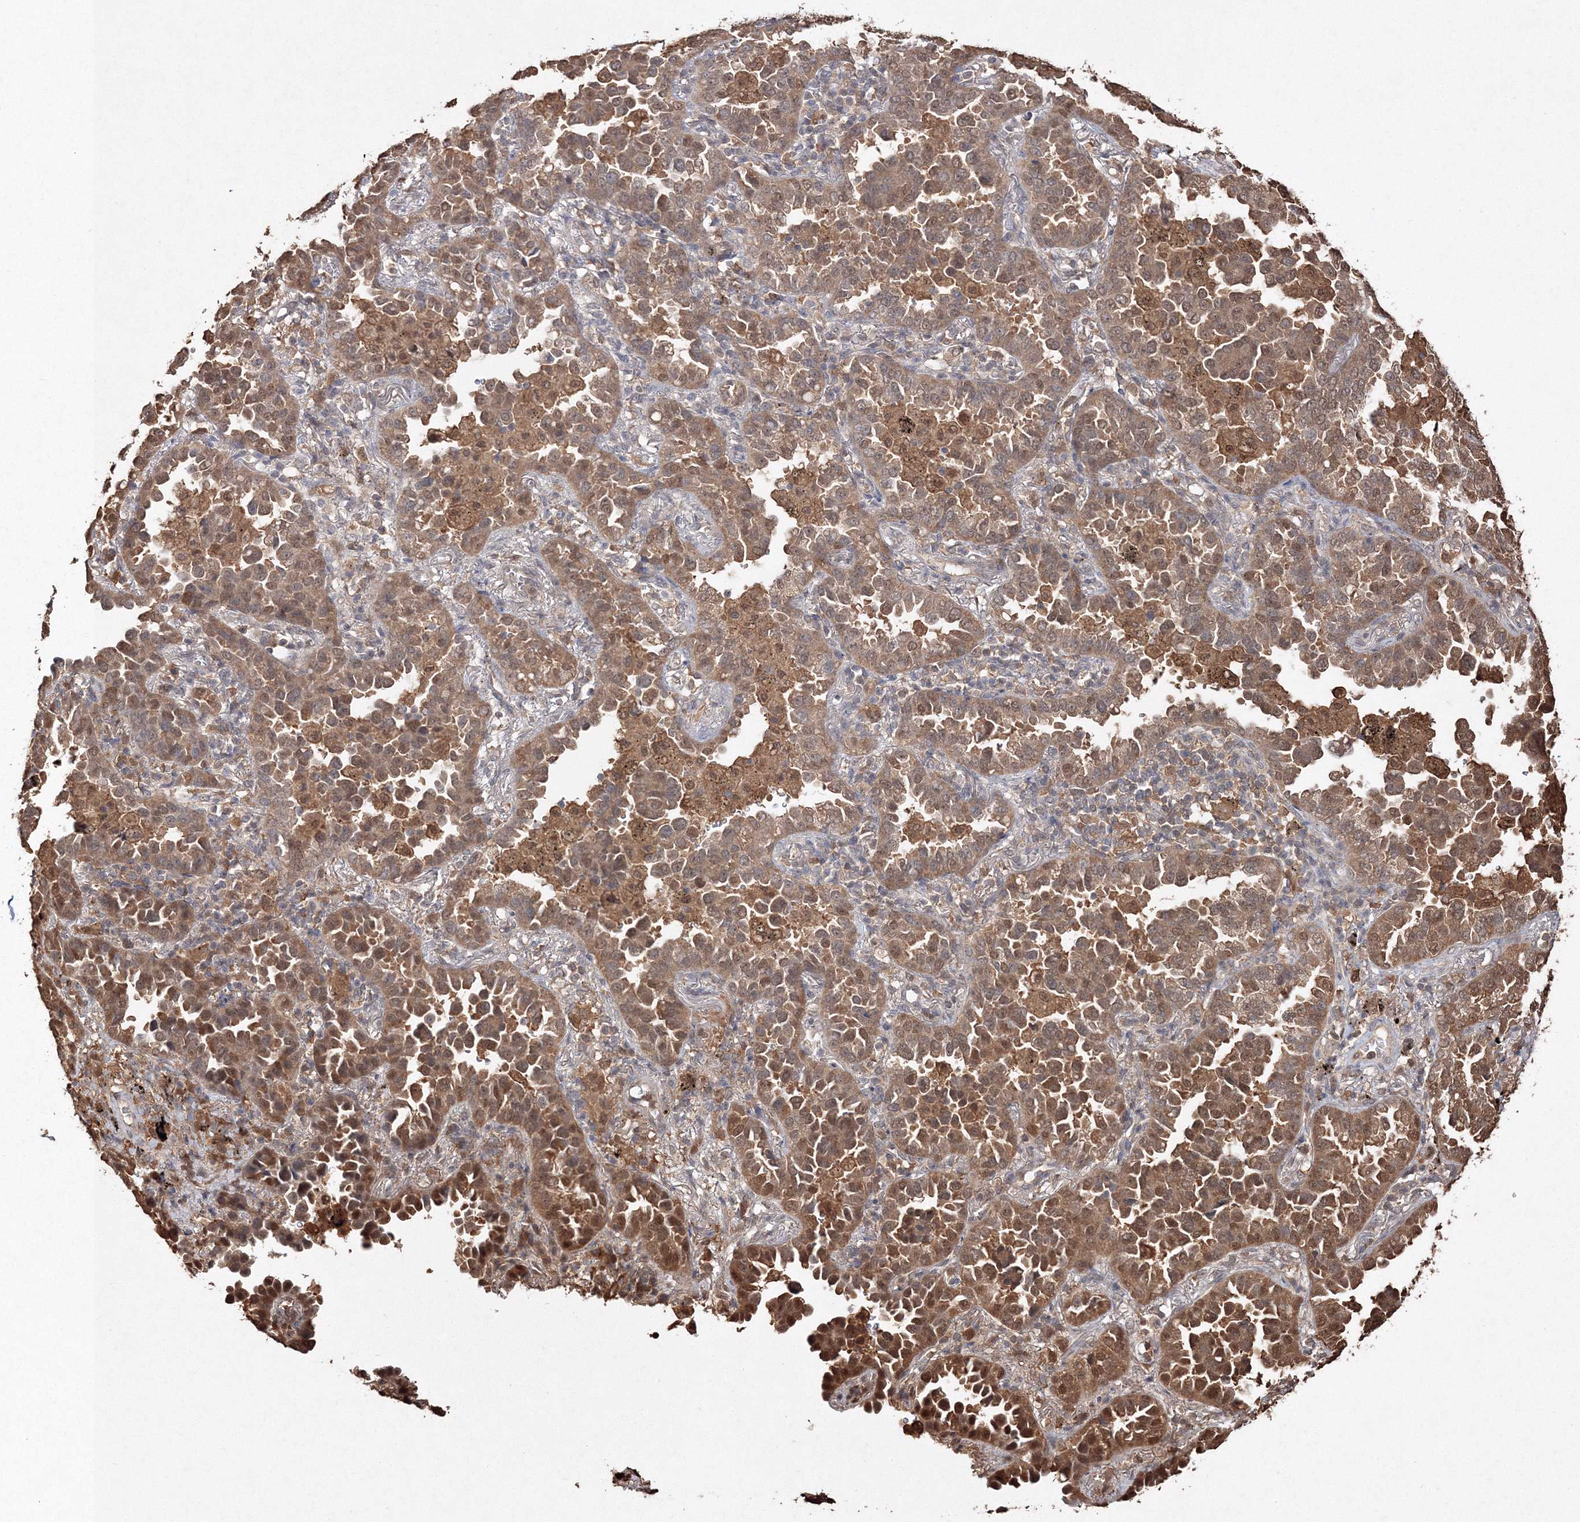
{"staining": {"intensity": "moderate", "quantity": ">75%", "location": "cytoplasmic/membranous,nuclear"}, "tissue": "lung cancer", "cell_type": "Tumor cells", "image_type": "cancer", "snomed": [{"axis": "morphology", "description": "Normal tissue, NOS"}, {"axis": "morphology", "description": "Adenocarcinoma, NOS"}, {"axis": "topography", "description": "Lung"}], "caption": "This histopathology image displays immunohistochemistry (IHC) staining of human lung cancer (adenocarcinoma), with medium moderate cytoplasmic/membranous and nuclear staining in approximately >75% of tumor cells.", "gene": "S100A11", "patient": {"sex": "male", "age": 59}}